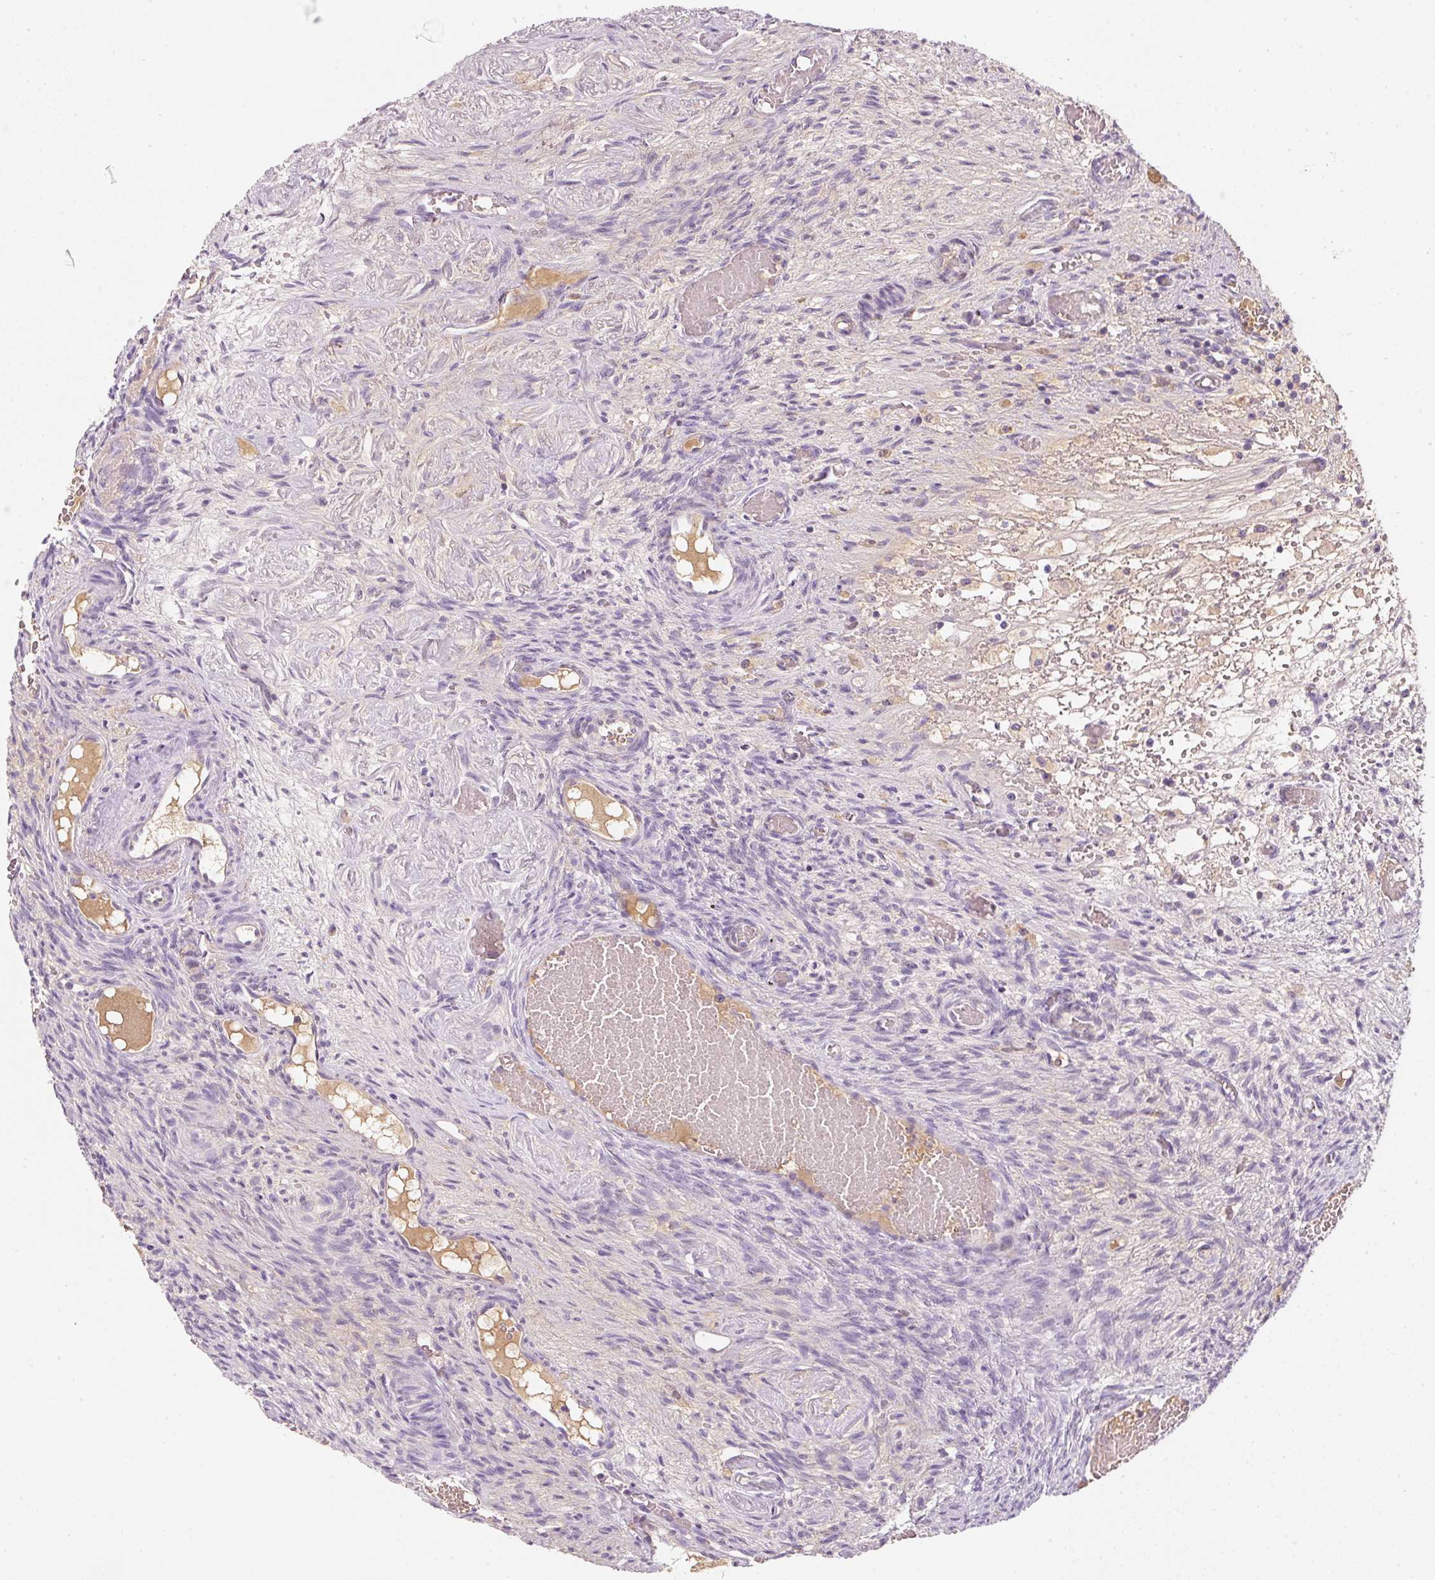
{"staining": {"intensity": "negative", "quantity": "none", "location": "none"}, "tissue": "ovary", "cell_type": "Ovarian stroma cells", "image_type": "normal", "snomed": [{"axis": "morphology", "description": "Normal tissue, NOS"}, {"axis": "topography", "description": "Ovary"}], "caption": "High power microscopy histopathology image of an immunohistochemistry micrograph of normal ovary, revealing no significant staining in ovarian stroma cells.", "gene": "TMEM37", "patient": {"sex": "female", "age": 67}}